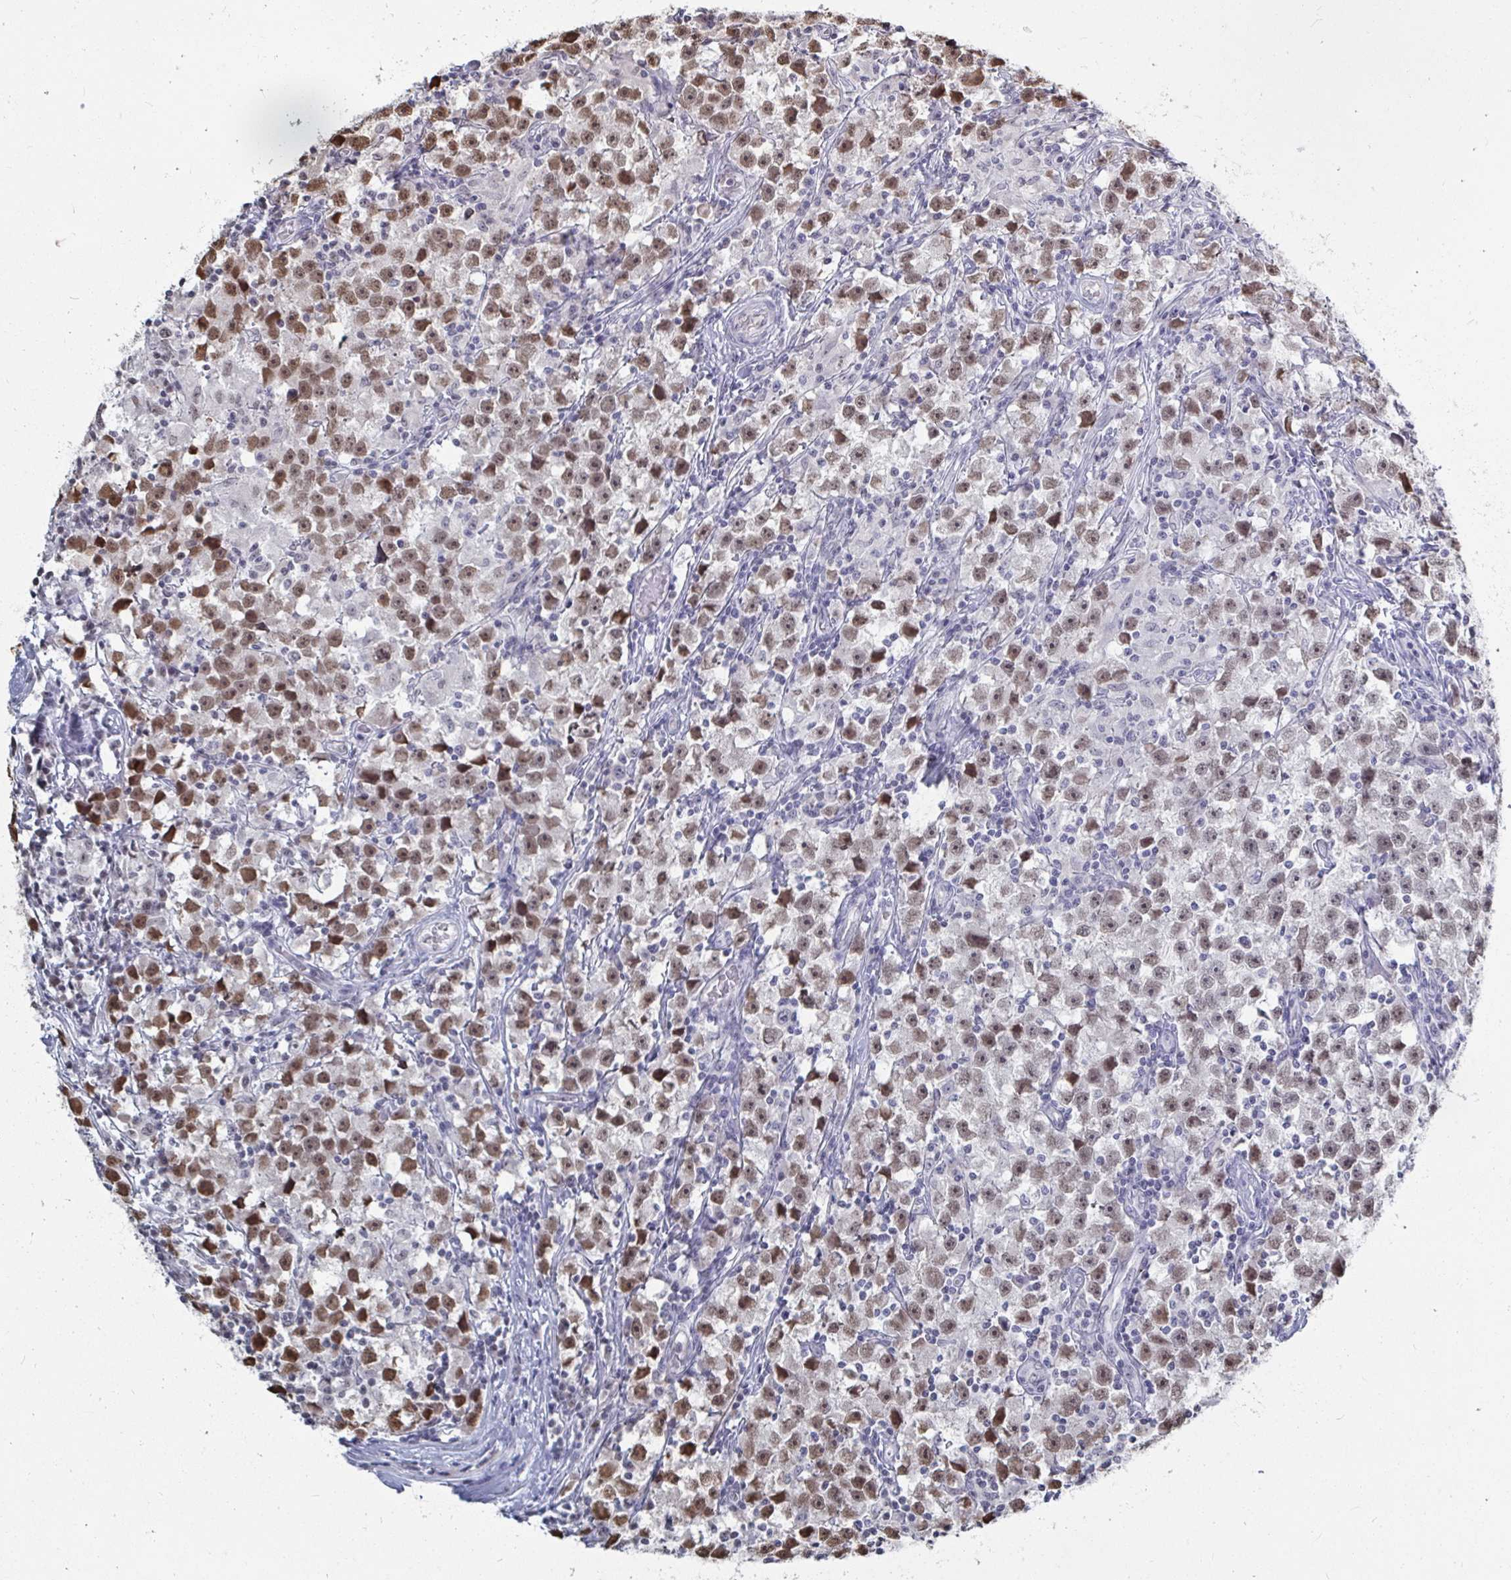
{"staining": {"intensity": "moderate", "quantity": ">75%", "location": "nuclear"}, "tissue": "testis cancer", "cell_type": "Tumor cells", "image_type": "cancer", "snomed": [{"axis": "morphology", "description": "Seminoma, NOS"}, {"axis": "topography", "description": "Testis"}], "caption": "IHC staining of testis cancer, which displays medium levels of moderate nuclear staining in approximately >75% of tumor cells indicating moderate nuclear protein staining. The staining was performed using DAB (3,3'-diaminobenzidine) (brown) for protein detection and nuclei were counterstained in hematoxylin (blue).", "gene": "TRIP12", "patient": {"sex": "male", "age": 33}}